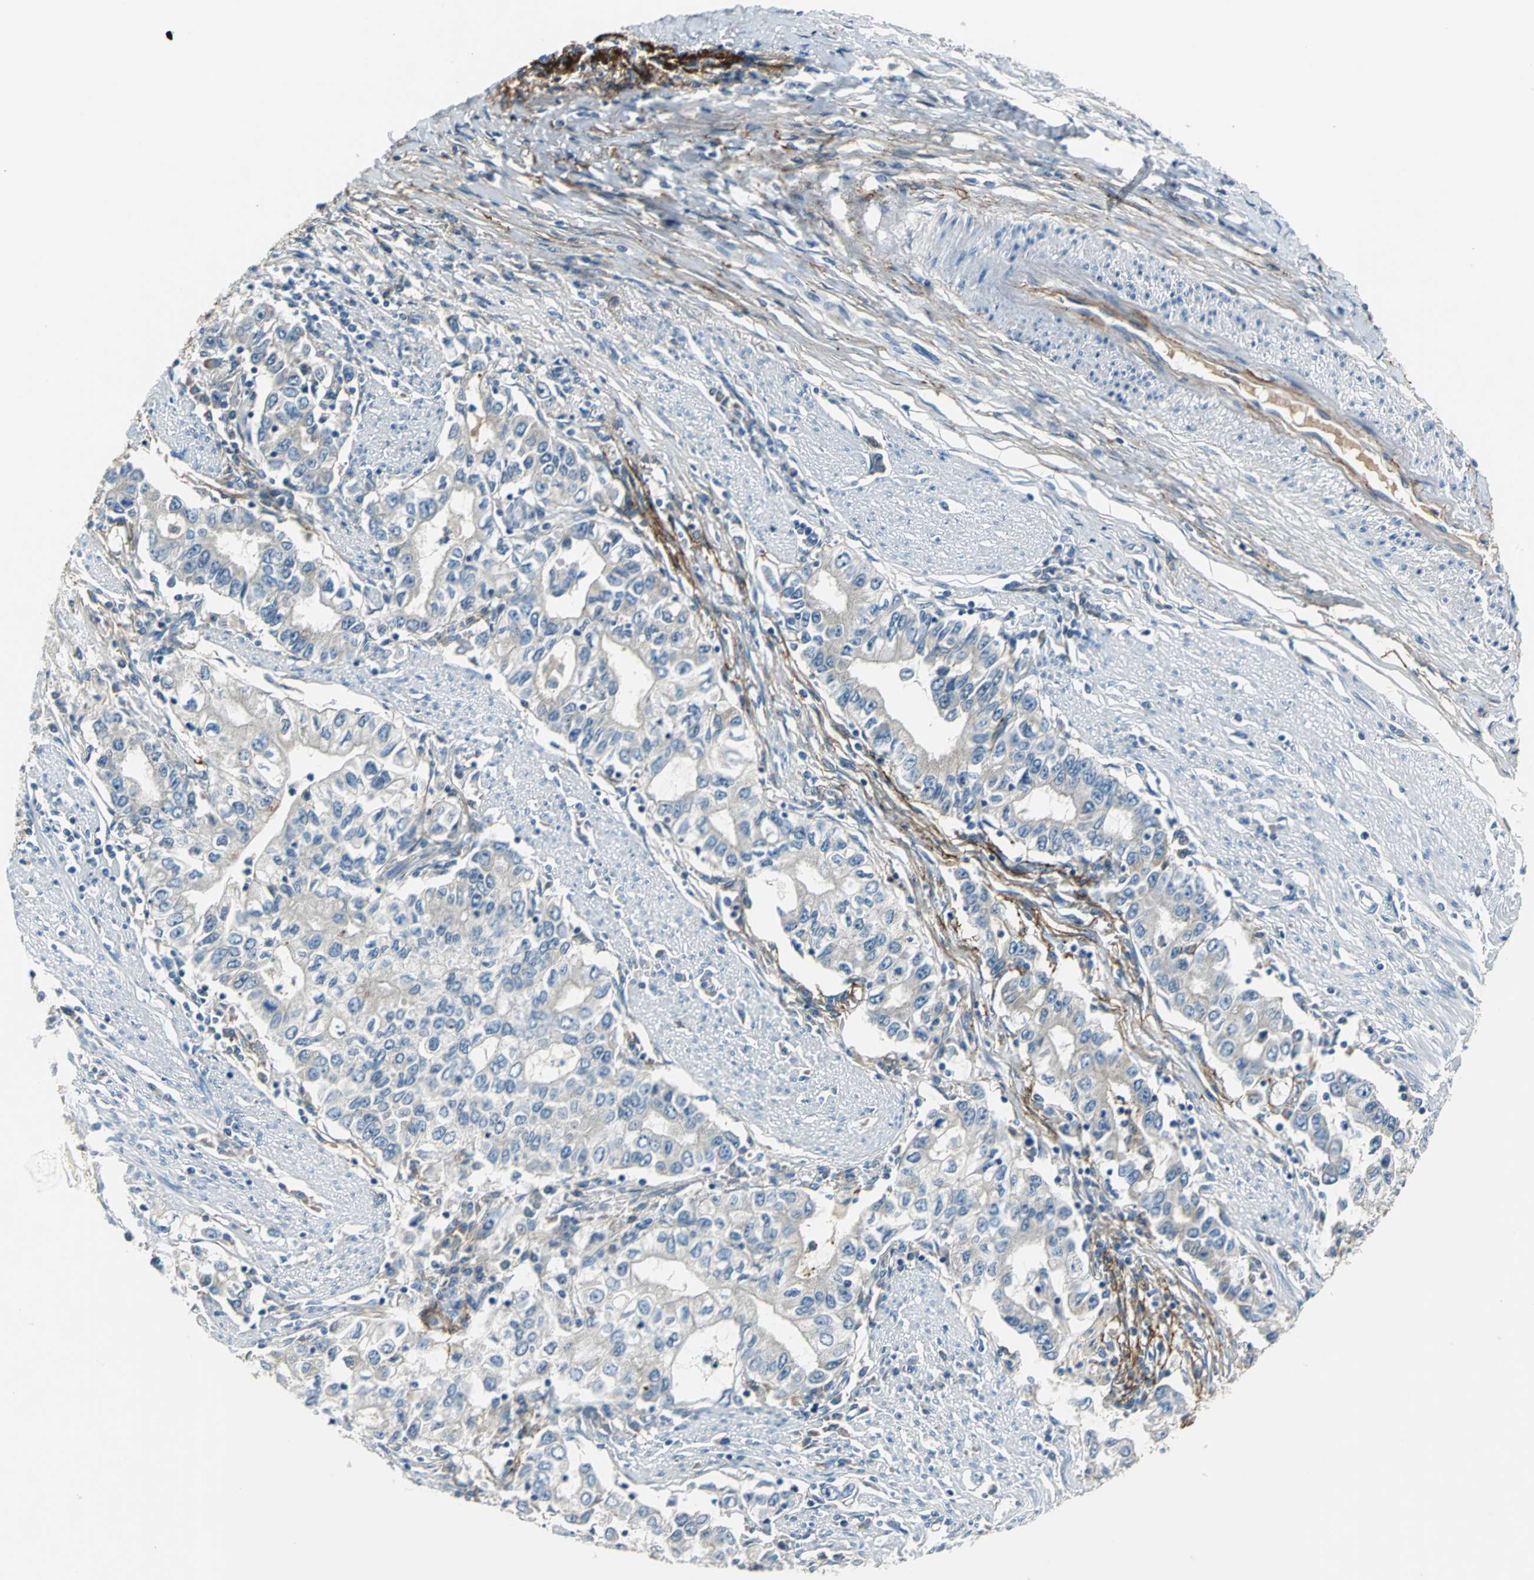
{"staining": {"intensity": "negative", "quantity": "none", "location": "none"}, "tissue": "stomach cancer", "cell_type": "Tumor cells", "image_type": "cancer", "snomed": [{"axis": "morphology", "description": "Adenocarcinoma, NOS"}, {"axis": "topography", "description": "Stomach, lower"}], "caption": "A micrograph of adenocarcinoma (stomach) stained for a protein reveals no brown staining in tumor cells.", "gene": "SLC16A7", "patient": {"sex": "female", "age": 72}}